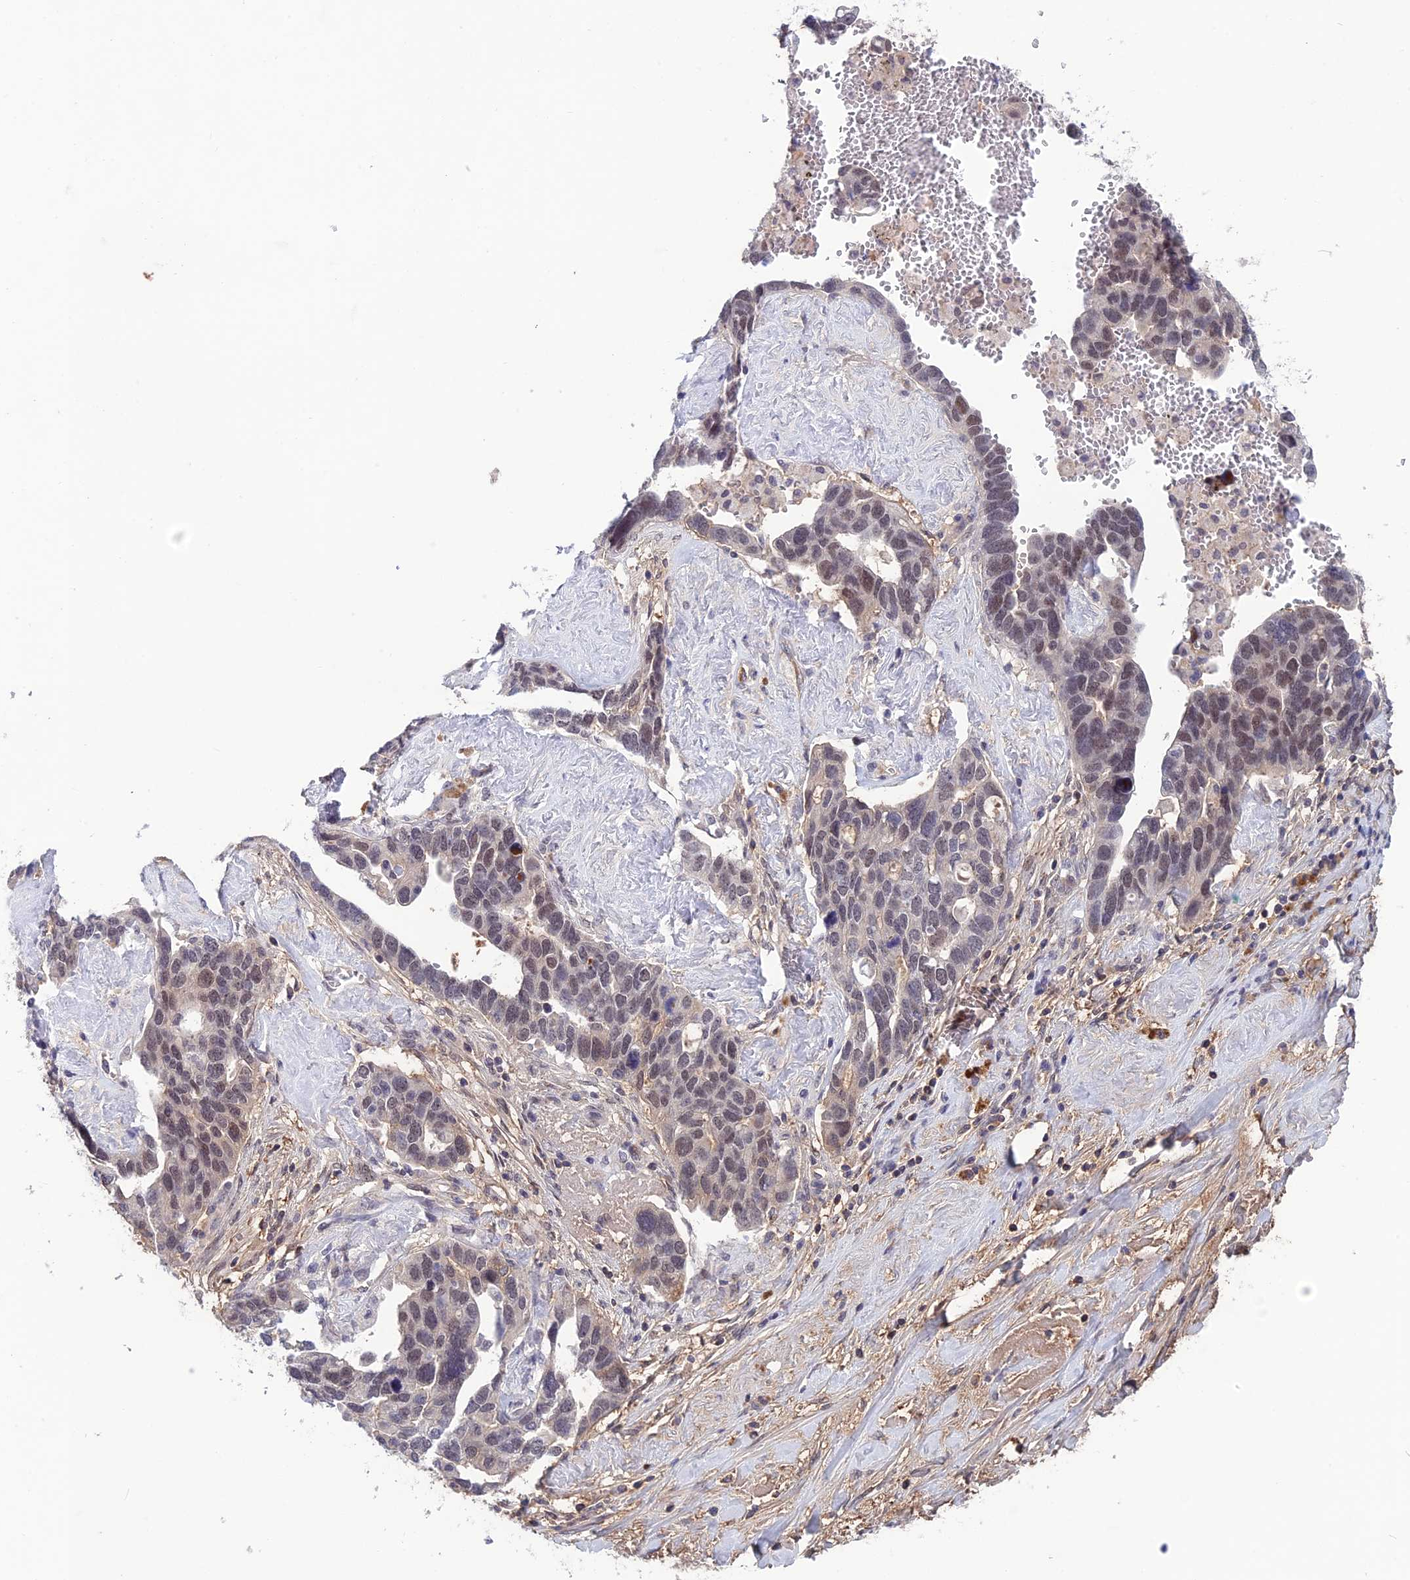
{"staining": {"intensity": "weak", "quantity": "<25%", "location": "nuclear"}, "tissue": "ovarian cancer", "cell_type": "Tumor cells", "image_type": "cancer", "snomed": [{"axis": "morphology", "description": "Cystadenocarcinoma, serous, NOS"}, {"axis": "topography", "description": "Ovary"}], "caption": "This is an immunohistochemistry histopathology image of human ovarian cancer (serous cystadenocarcinoma). There is no staining in tumor cells.", "gene": "FKBPL", "patient": {"sex": "female", "age": 54}}